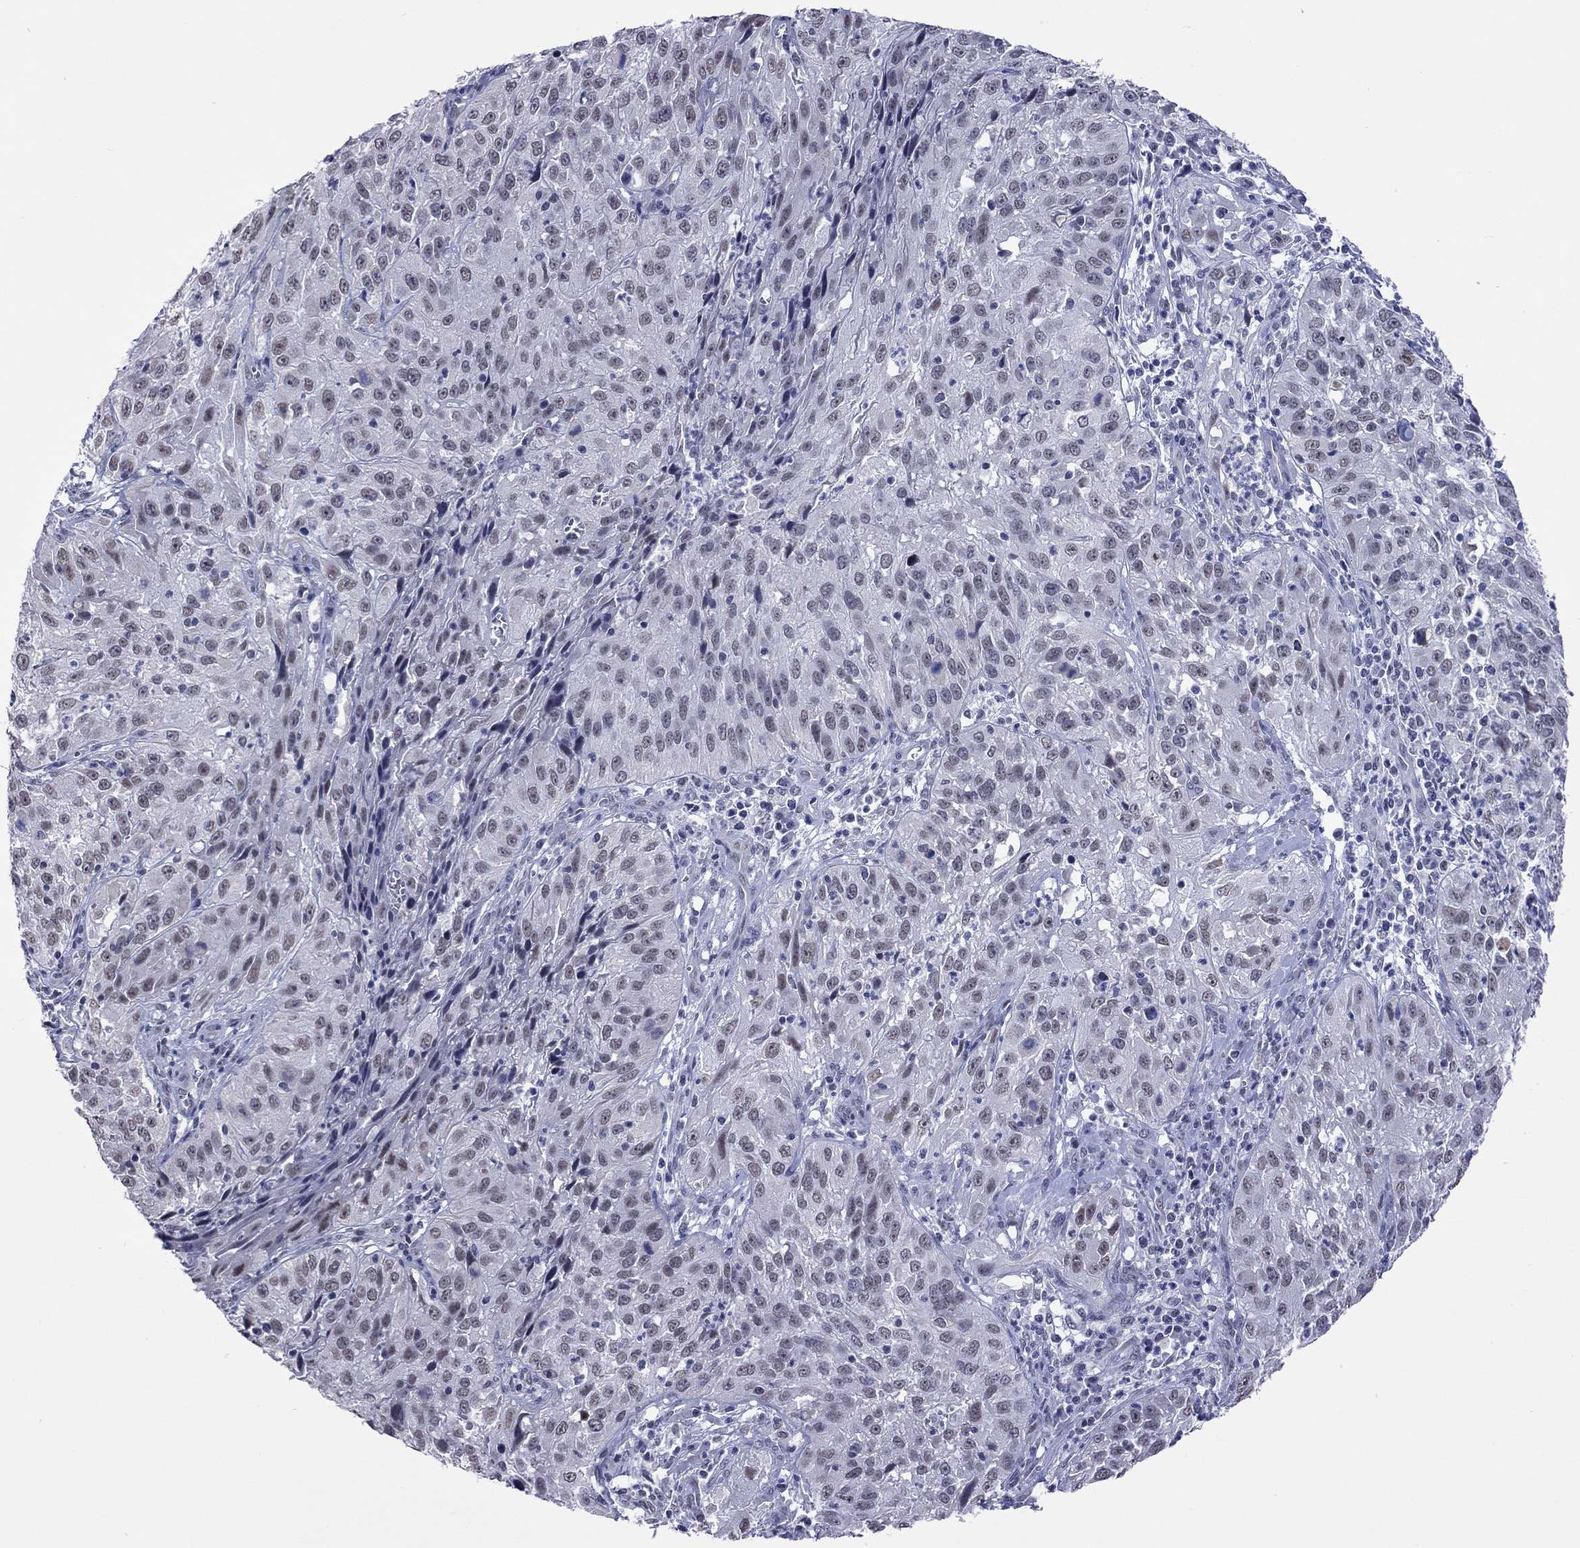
{"staining": {"intensity": "negative", "quantity": "none", "location": "none"}, "tissue": "cervical cancer", "cell_type": "Tumor cells", "image_type": "cancer", "snomed": [{"axis": "morphology", "description": "Squamous cell carcinoma, NOS"}, {"axis": "topography", "description": "Cervix"}], "caption": "This is an immunohistochemistry (IHC) micrograph of human cervical cancer (squamous cell carcinoma). There is no positivity in tumor cells.", "gene": "PPP1R3A", "patient": {"sex": "female", "age": 32}}